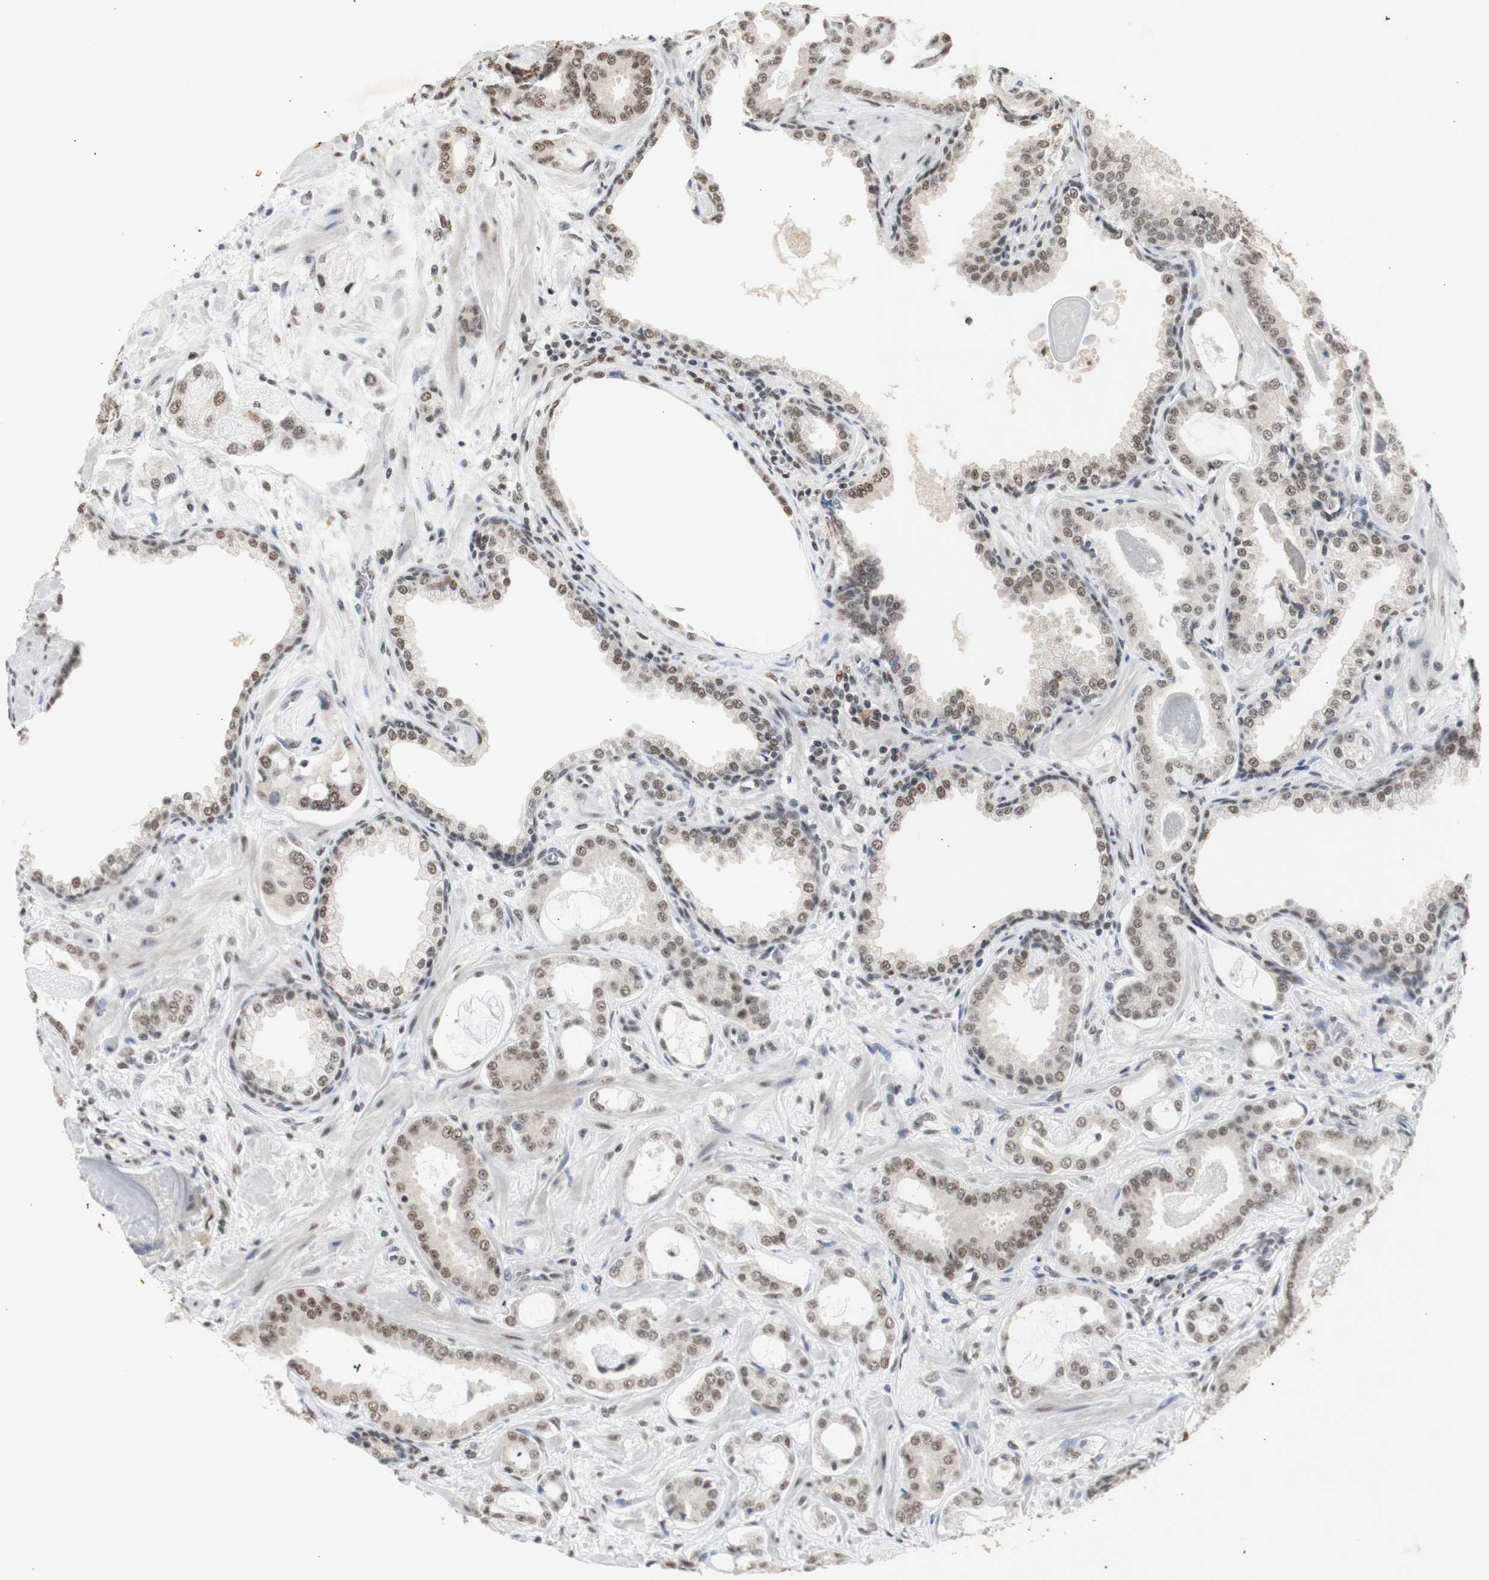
{"staining": {"intensity": "moderate", "quantity": ">75%", "location": "cytoplasmic/membranous"}, "tissue": "prostate cancer", "cell_type": "Tumor cells", "image_type": "cancer", "snomed": [{"axis": "morphology", "description": "Adenocarcinoma, Low grade"}, {"axis": "topography", "description": "Prostate"}], "caption": "Prostate cancer stained for a protein shows moderate cytoplasmic/membranous positivity in tumor cells.", "gene": "SNRPB", "patient": {"sex": "male", "age": 53}}